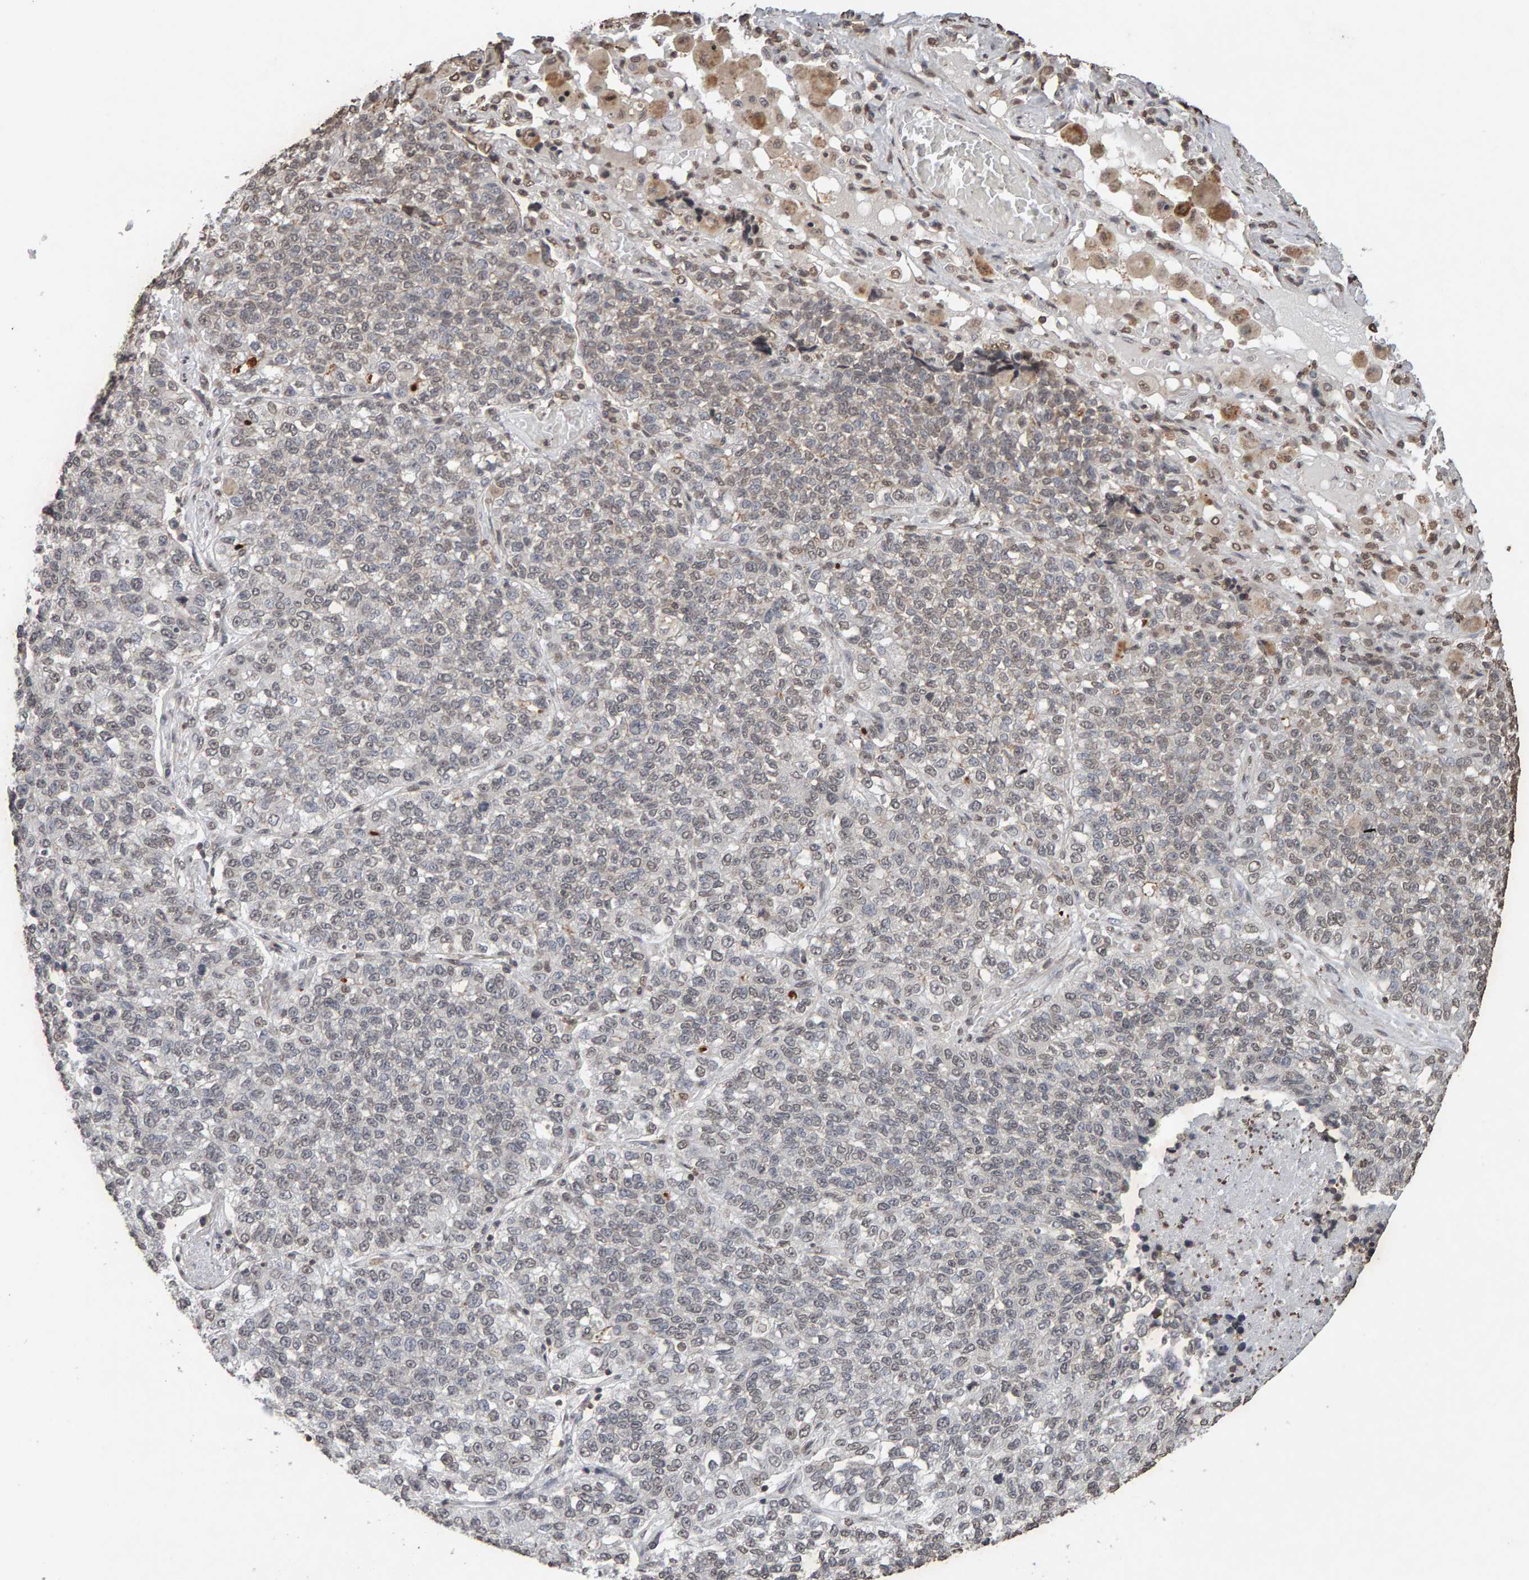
{"staining": {"intensity": "negative", "quantity": "none", "location": "none"}, "tissue": "lung cancer", "cell_type": "Tumor cells", "image_type": "cancer", "snomed": [{"axis": "morphology", "description": "Adenocarcinoma, NOS"}, {"axis": "topography", "description": "Lung"}], "caption": "DAB (3,3'-diaminobenzidine) immunohistochemical staining of human lung adenocarcinoma exhibits no significant staining in tumor cells. The staining was performed using DAB to visualize the protein expression in brown, while the nuclei were stained in blue with hematoxylin (Magnification: 20x).", "gene": "DNAJB5", "patient": {"sex": "male", "age": 49}}